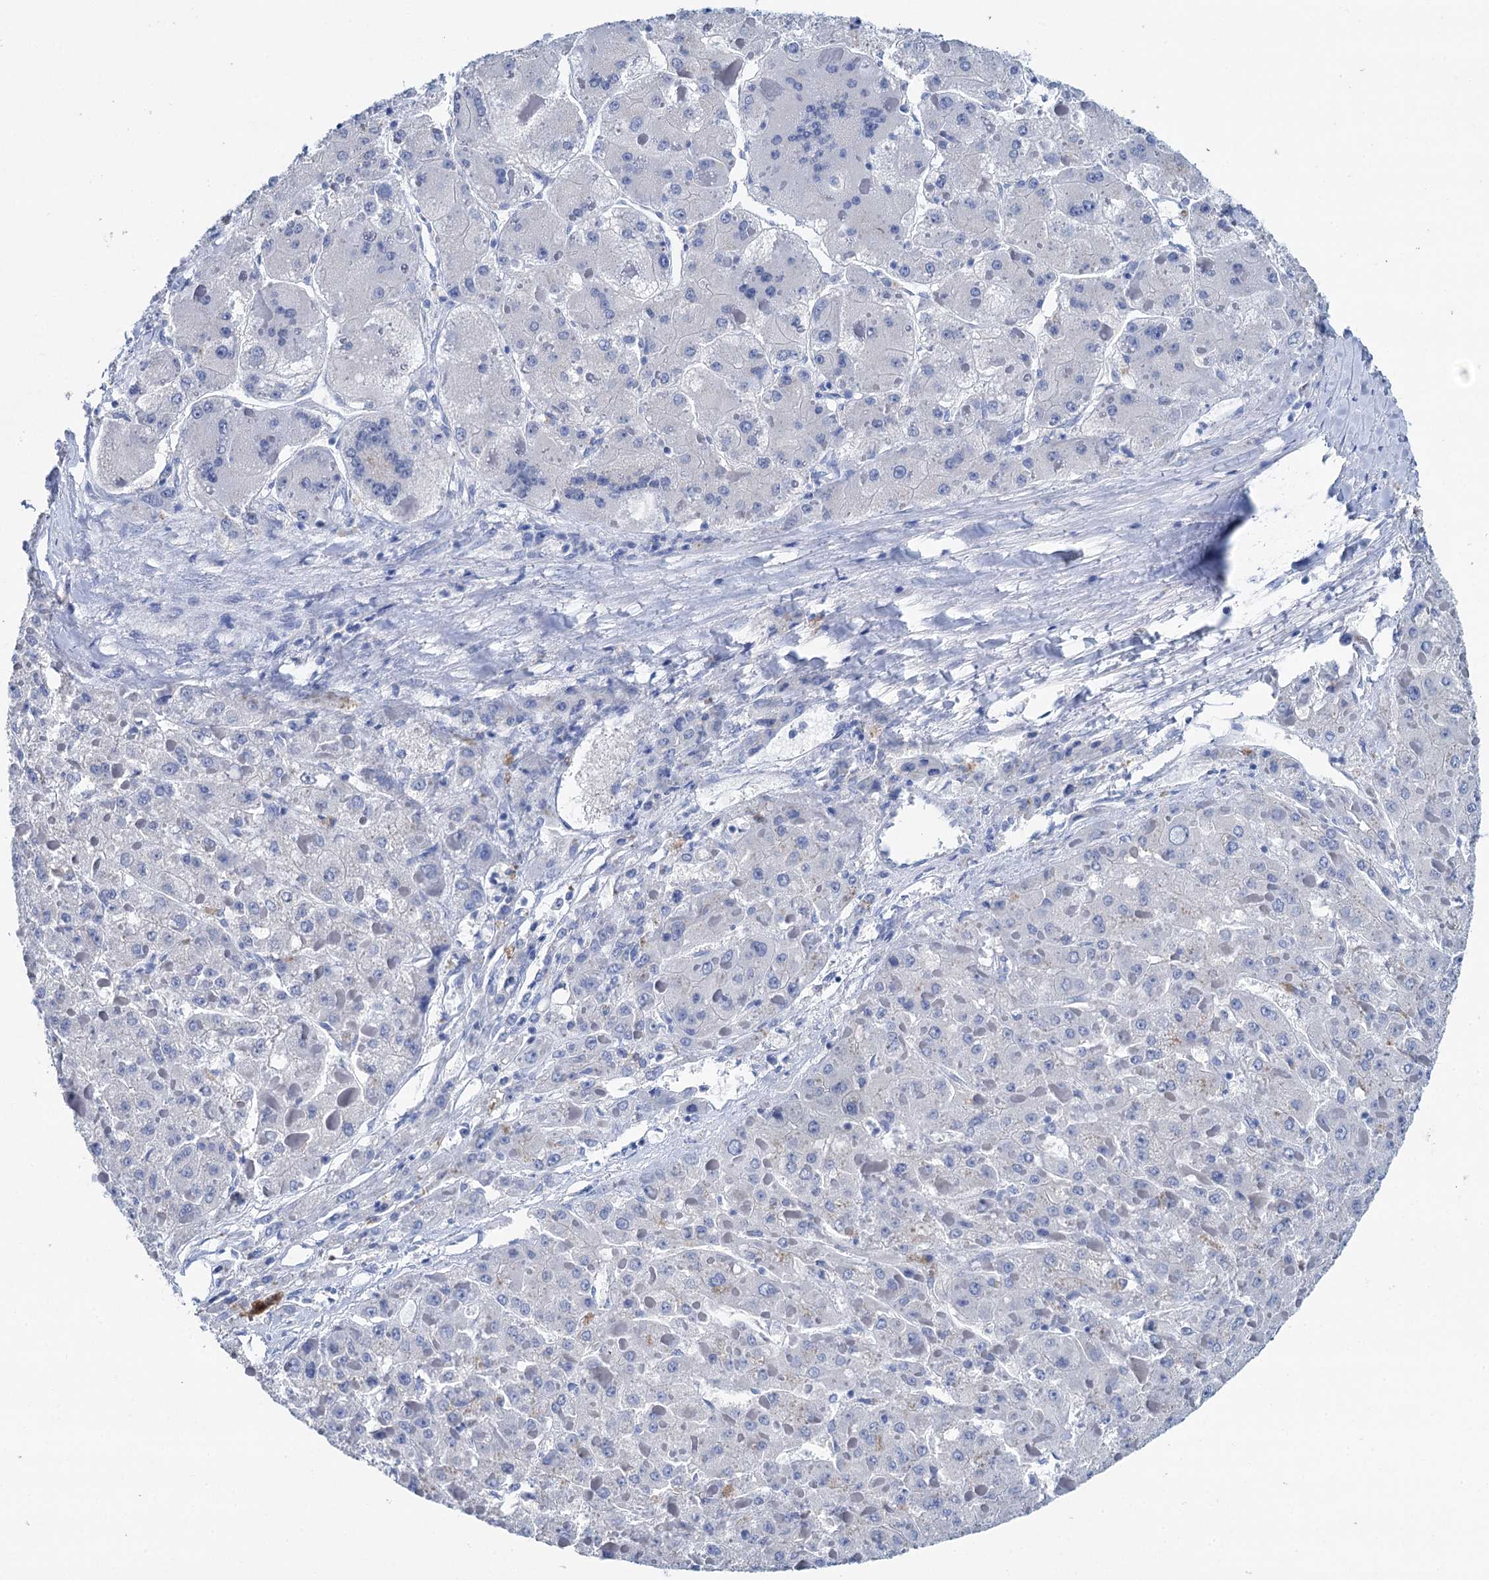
{"staining": {"intensity": "negative", "quantity": "none", "location": "none"}, "tissue": "liver cancer", "cell_type": "Tumor cells", "image_type": "cancer", "snomed": [{"axis": "morphology", "description": "Carcinoma, Hepatocellular, NOS"}, {"axis": "topography", "description": "Liver"}], "caption": "Human hepatocellular carcinoma (liver) stained for a protein using immunohistochemistry exhibits no staining in tumor cells.", "gene": "BRINP1", "patient": {"sex": "female", "age": 73}}